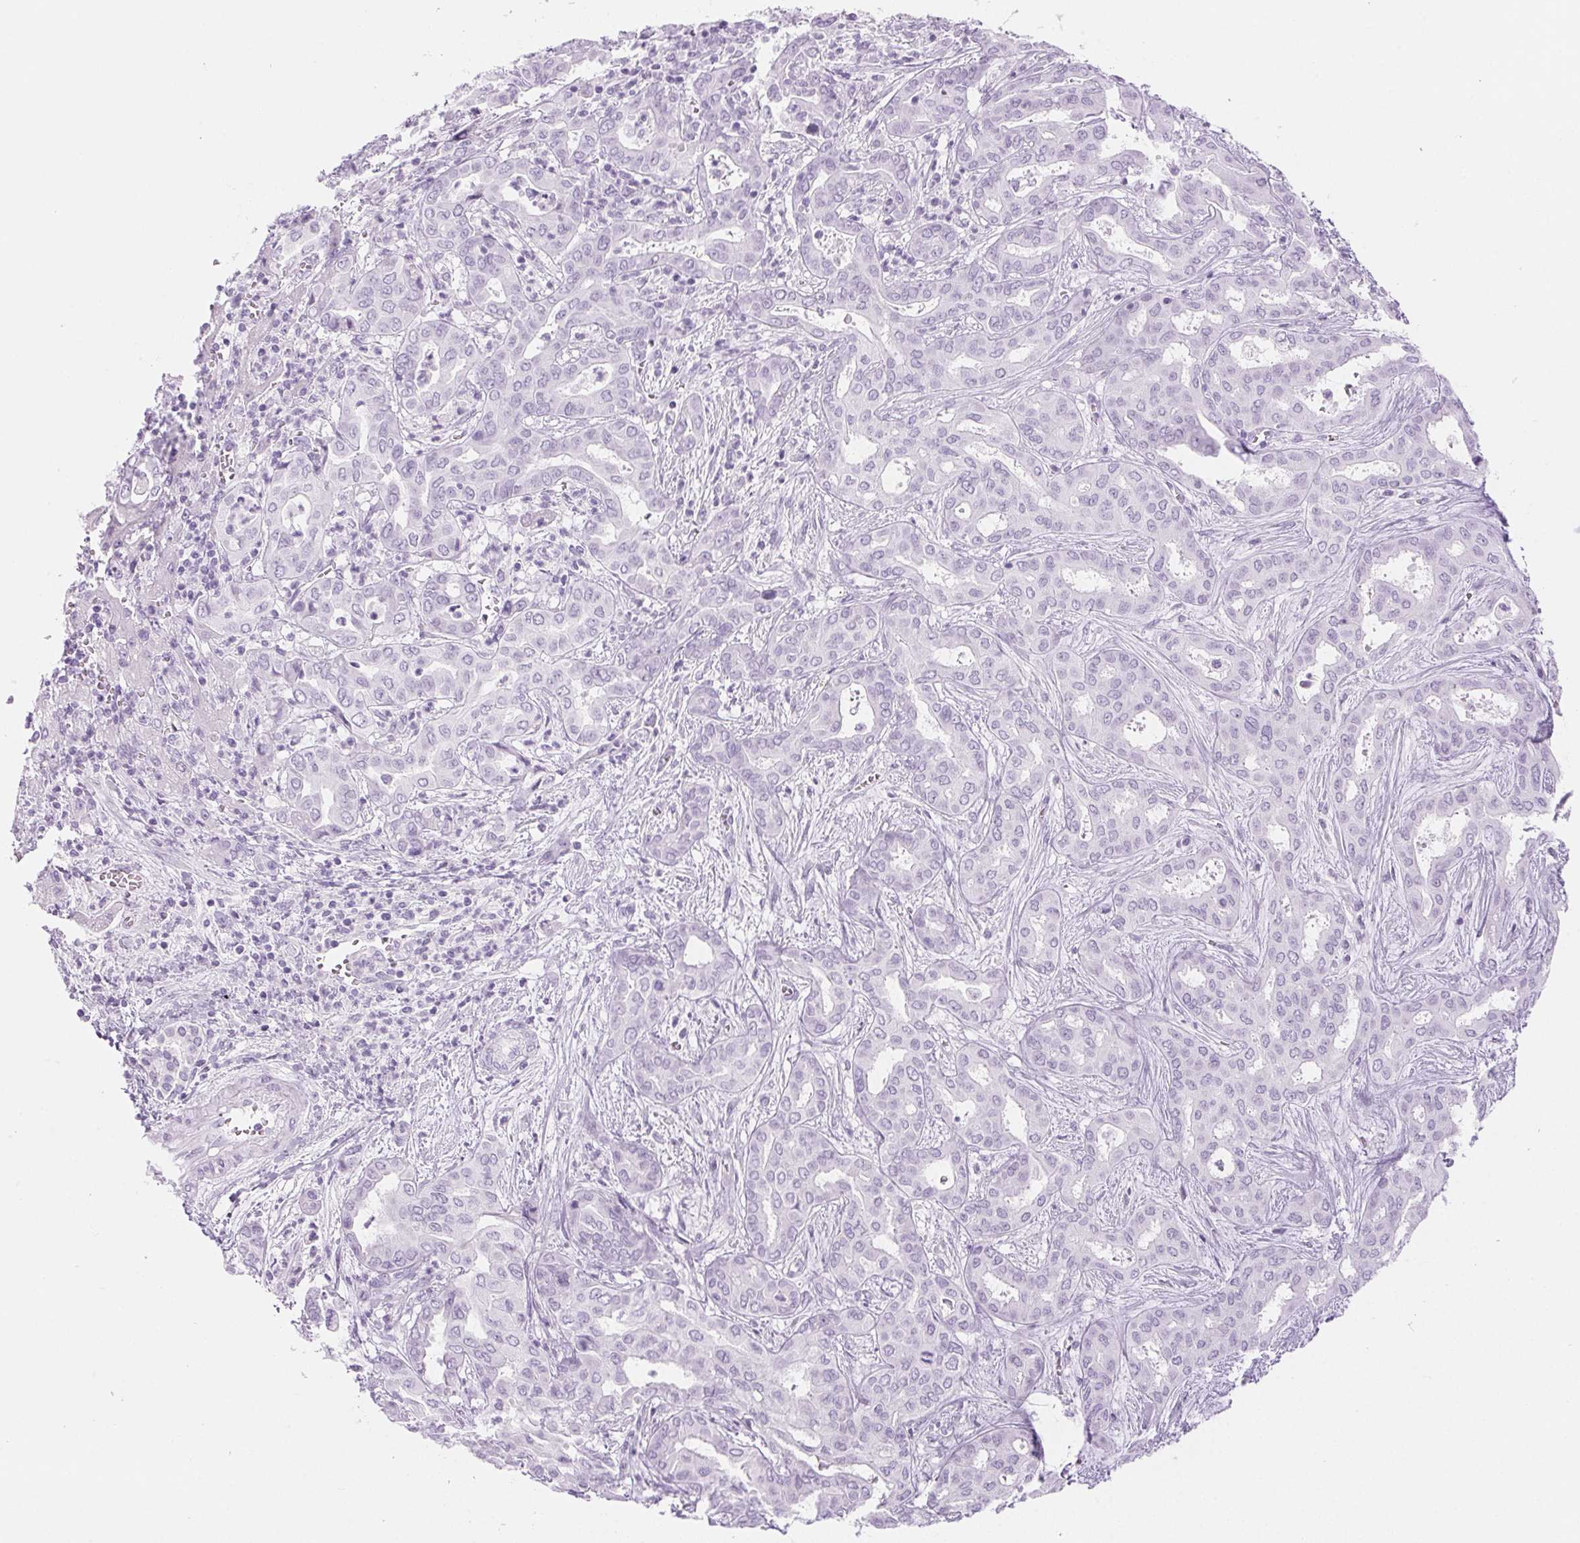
{"staining": {"intensity": "negative", "quantity": "none", "location": "none"}, "tissue": "liver cancer", "cell_type": "Tumor cells", "image_type": "cancer", "snomed": [{"axis": "morphology", "description": "Cholangiocarcinoma"}, {"axis": "topography", "description": "Liver"}], "caption": "The histopathology image displays no staining of tumor cells in liver cancer.", "gene": "SPRR3", "patient": {"sex": "female", "age": 64}}